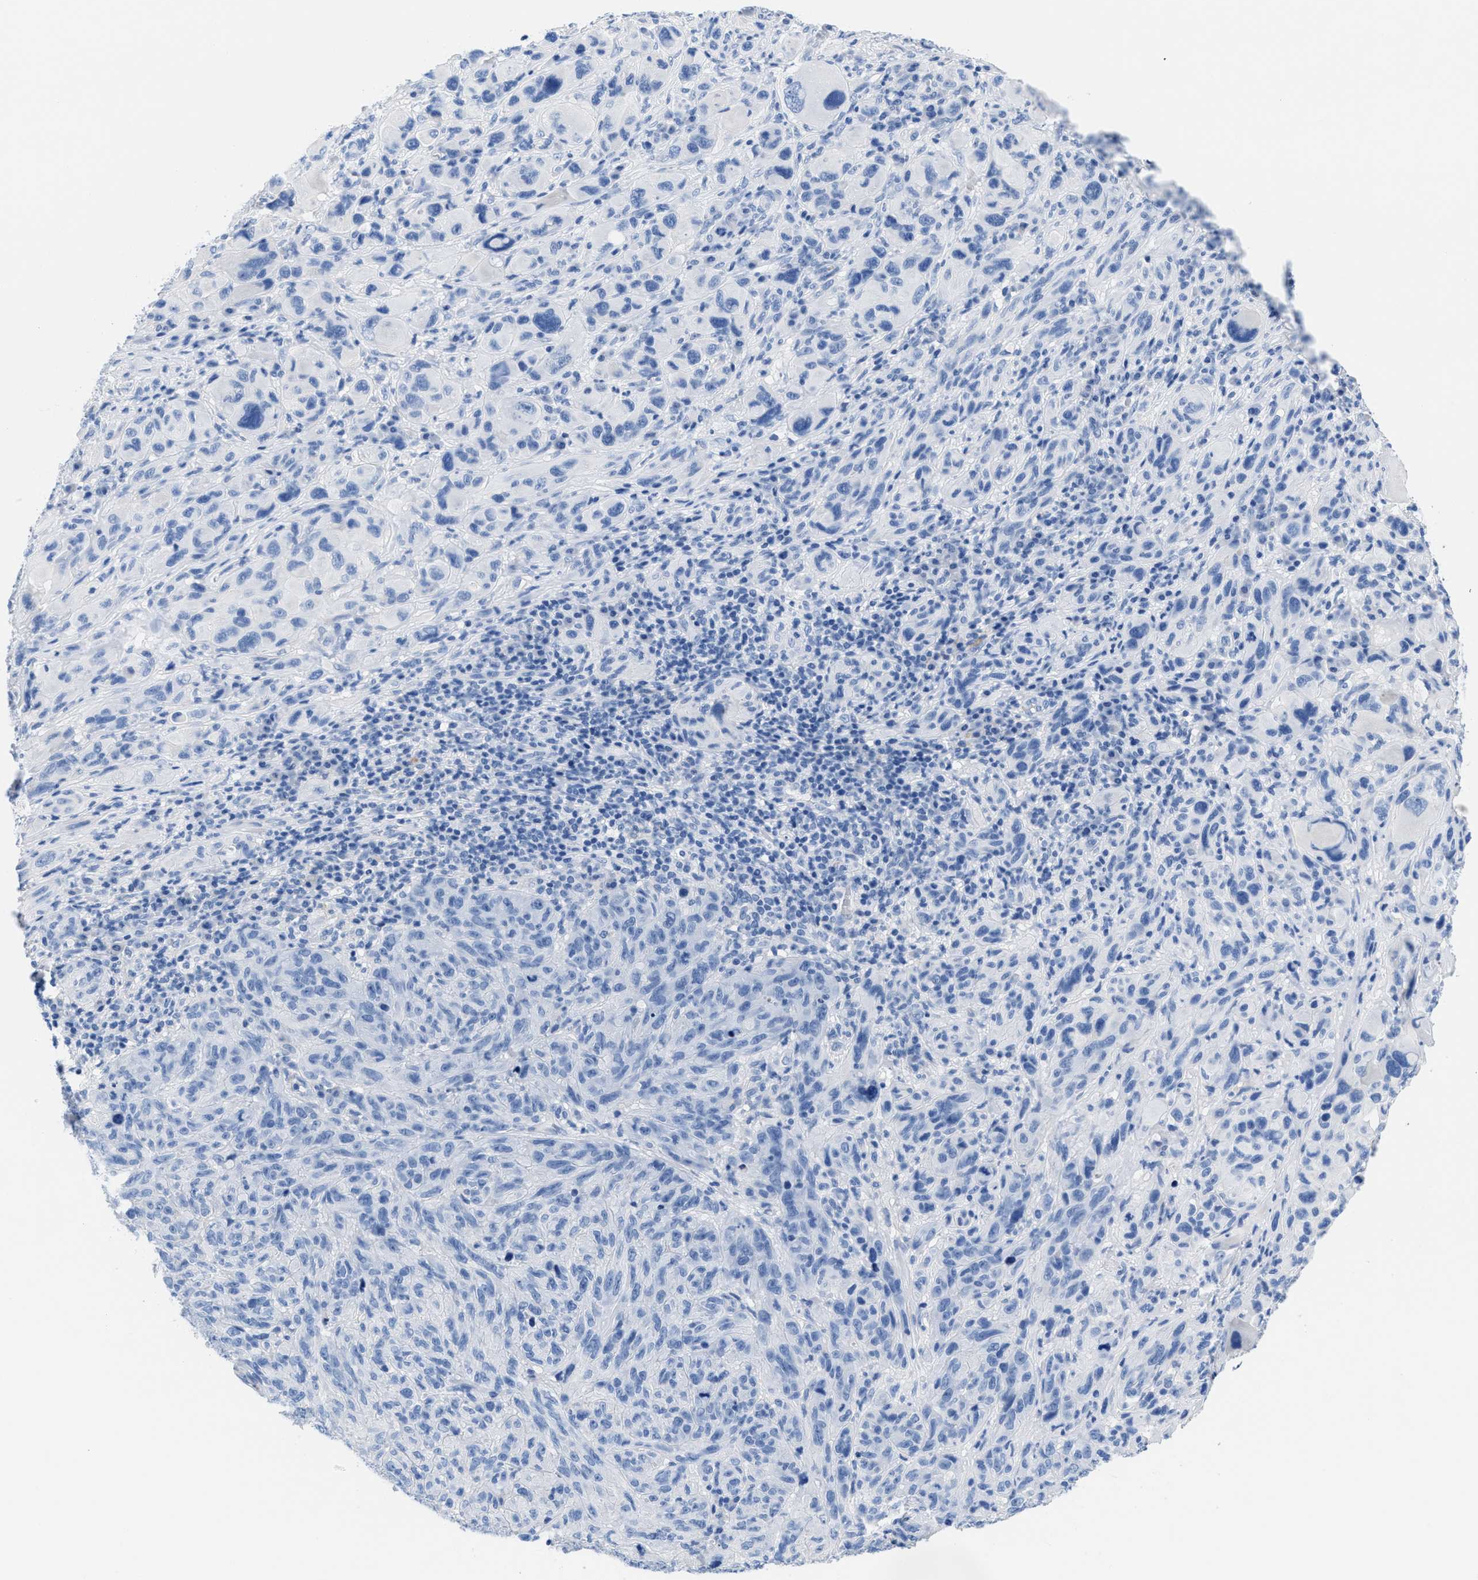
{"staining": {"intensity": "negative", "quantity": "none", "location": "none"}, "tissue": "melanoma", "cell_type": "Tumor cells", "image_type": "cancer", "snomed": [{"axis": "morphology", "description": "Malignant melanoma, NOS"}, {"axis": "topography", "description": "Skin of head"}], "caption": "Human melanoma stained for a protein using immunohistochemistry (IHC) exhibits no positivity in tumor cells.", "gene": "SLFN13", "patient": {"sex": "male", "age": 96}}